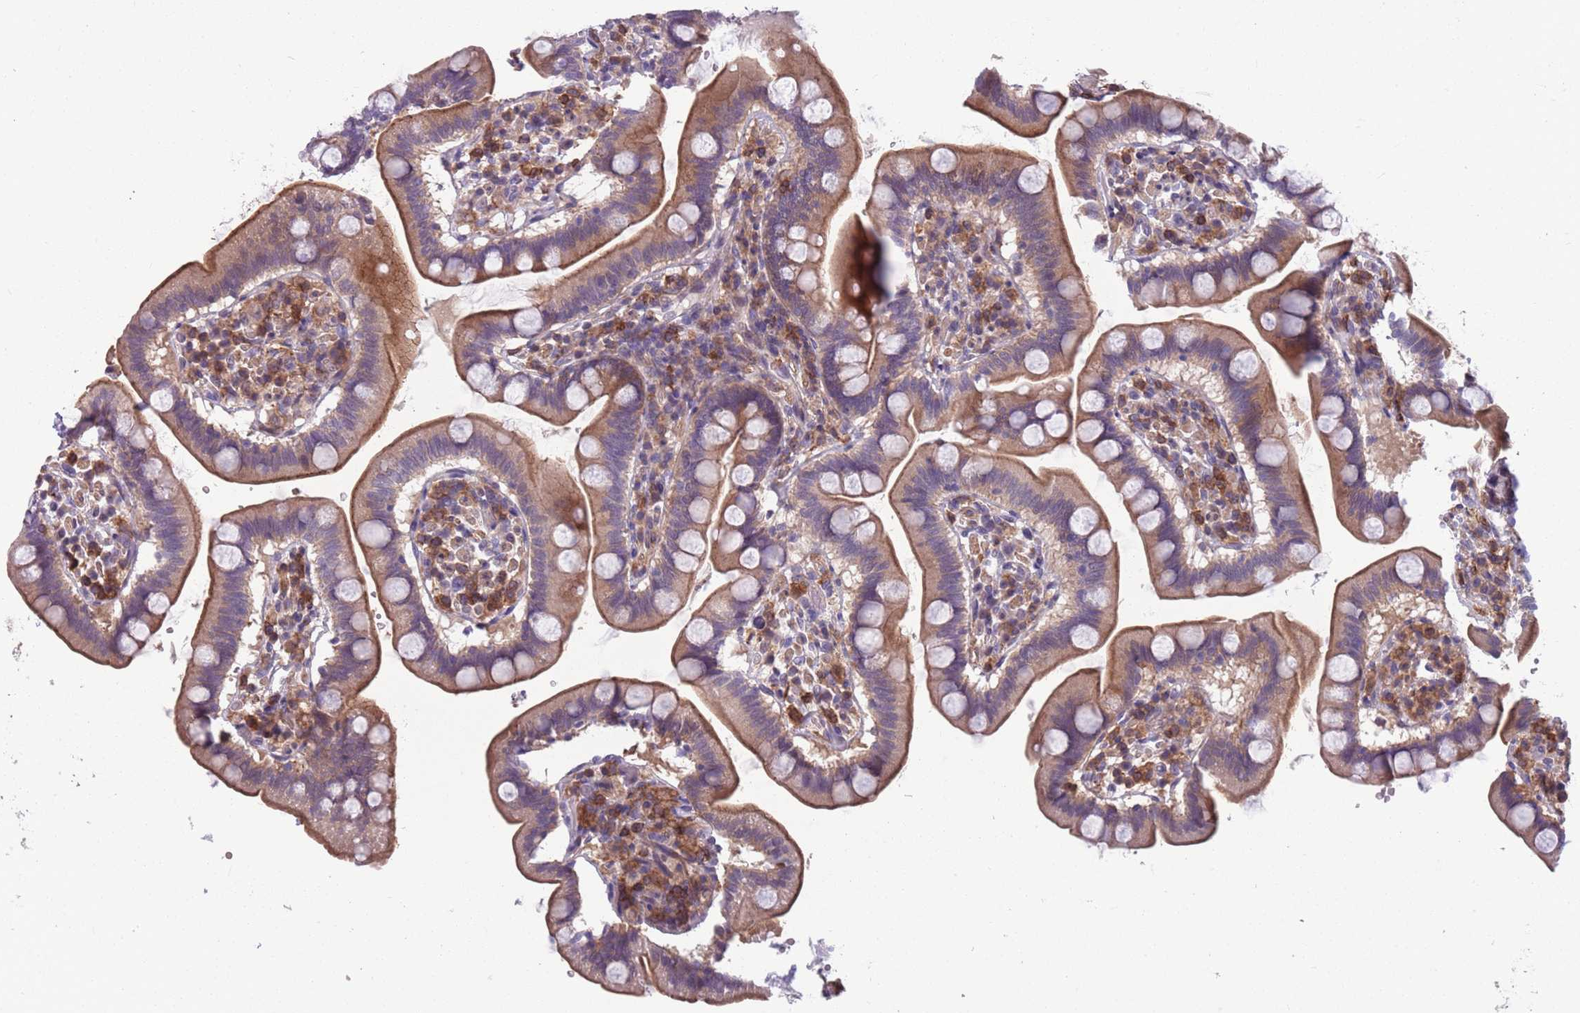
{"staining": {"intensity": "moderate", "quantity": ">75%", "location": "cytoplasmic/membranous"}, "tissue": "small intestine", "cell_type": "Glandular cells", "image_type": "normal", "snomed": [{"axis": "morphology", "description": "Normal tissue, NOS"}, {"axis": "topography", "description": "Small intestine"}], "caption": "Immunohistochemistry (IHC) (DAB (3,3'-diaminobenzidine)) staining of unremarkable small intestine shows moderate cytoplasmic/membranous protein staining in approximately >75% of glandular cells.", "gene": "JAML", "patient": {"sex": "female", "age": 64}}